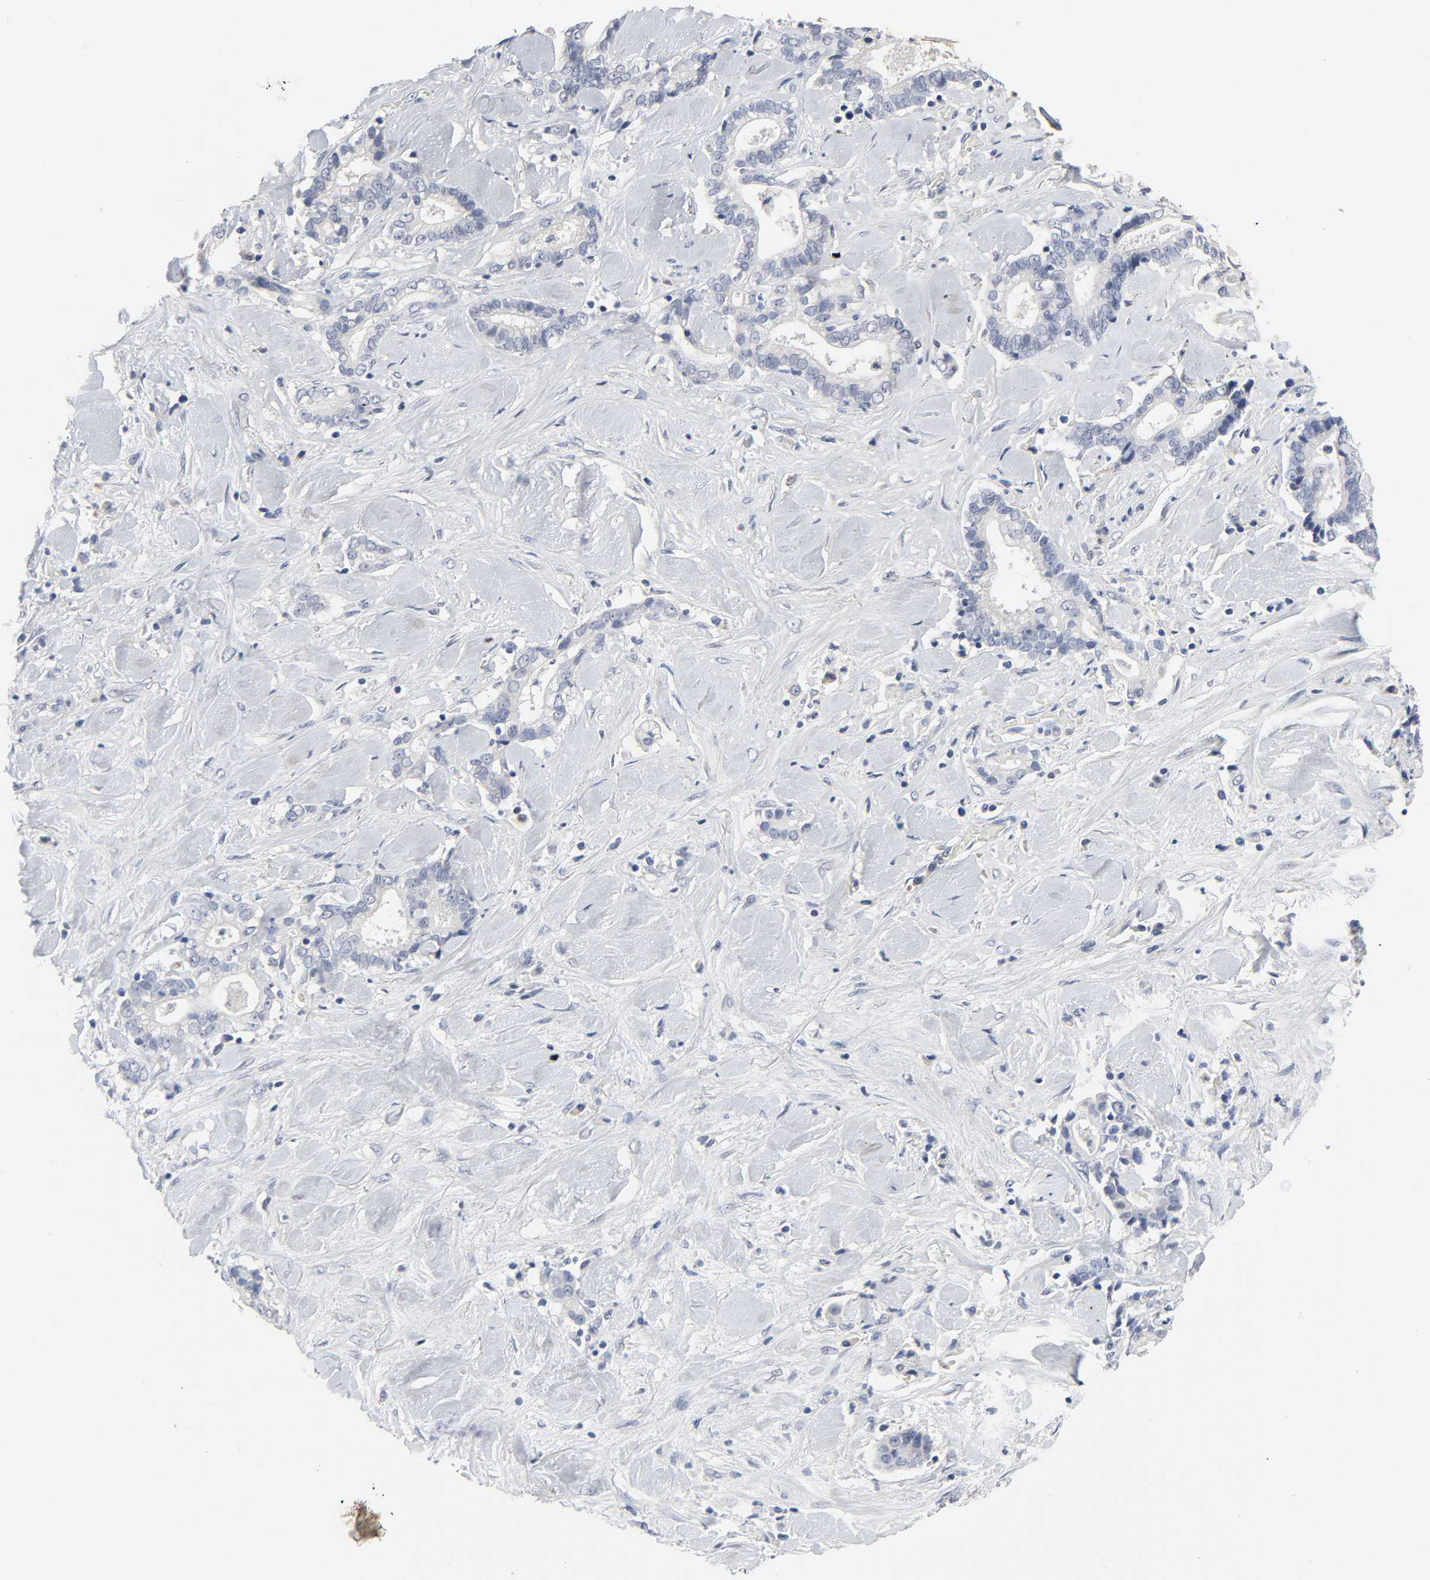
{"staining": {"intensity": "negative", "quantity": "none", "location": "none"}, "tissue": "liver cancer", "cell_type": "Tumor cells", "image_type": "cancer", "snomed": [{"axis": "morphology", "description": "Cholangiocarcinoma"}, {"axis": "topography", "description": "Liver"}], "caption": "The micrograph shows no significant staining in tumor cells of liver cancer (cholangiocarcinoma). Nuclei are stained in blue.", "gene": "SALL2", "patient": {"sex": "male", "age": 57}}